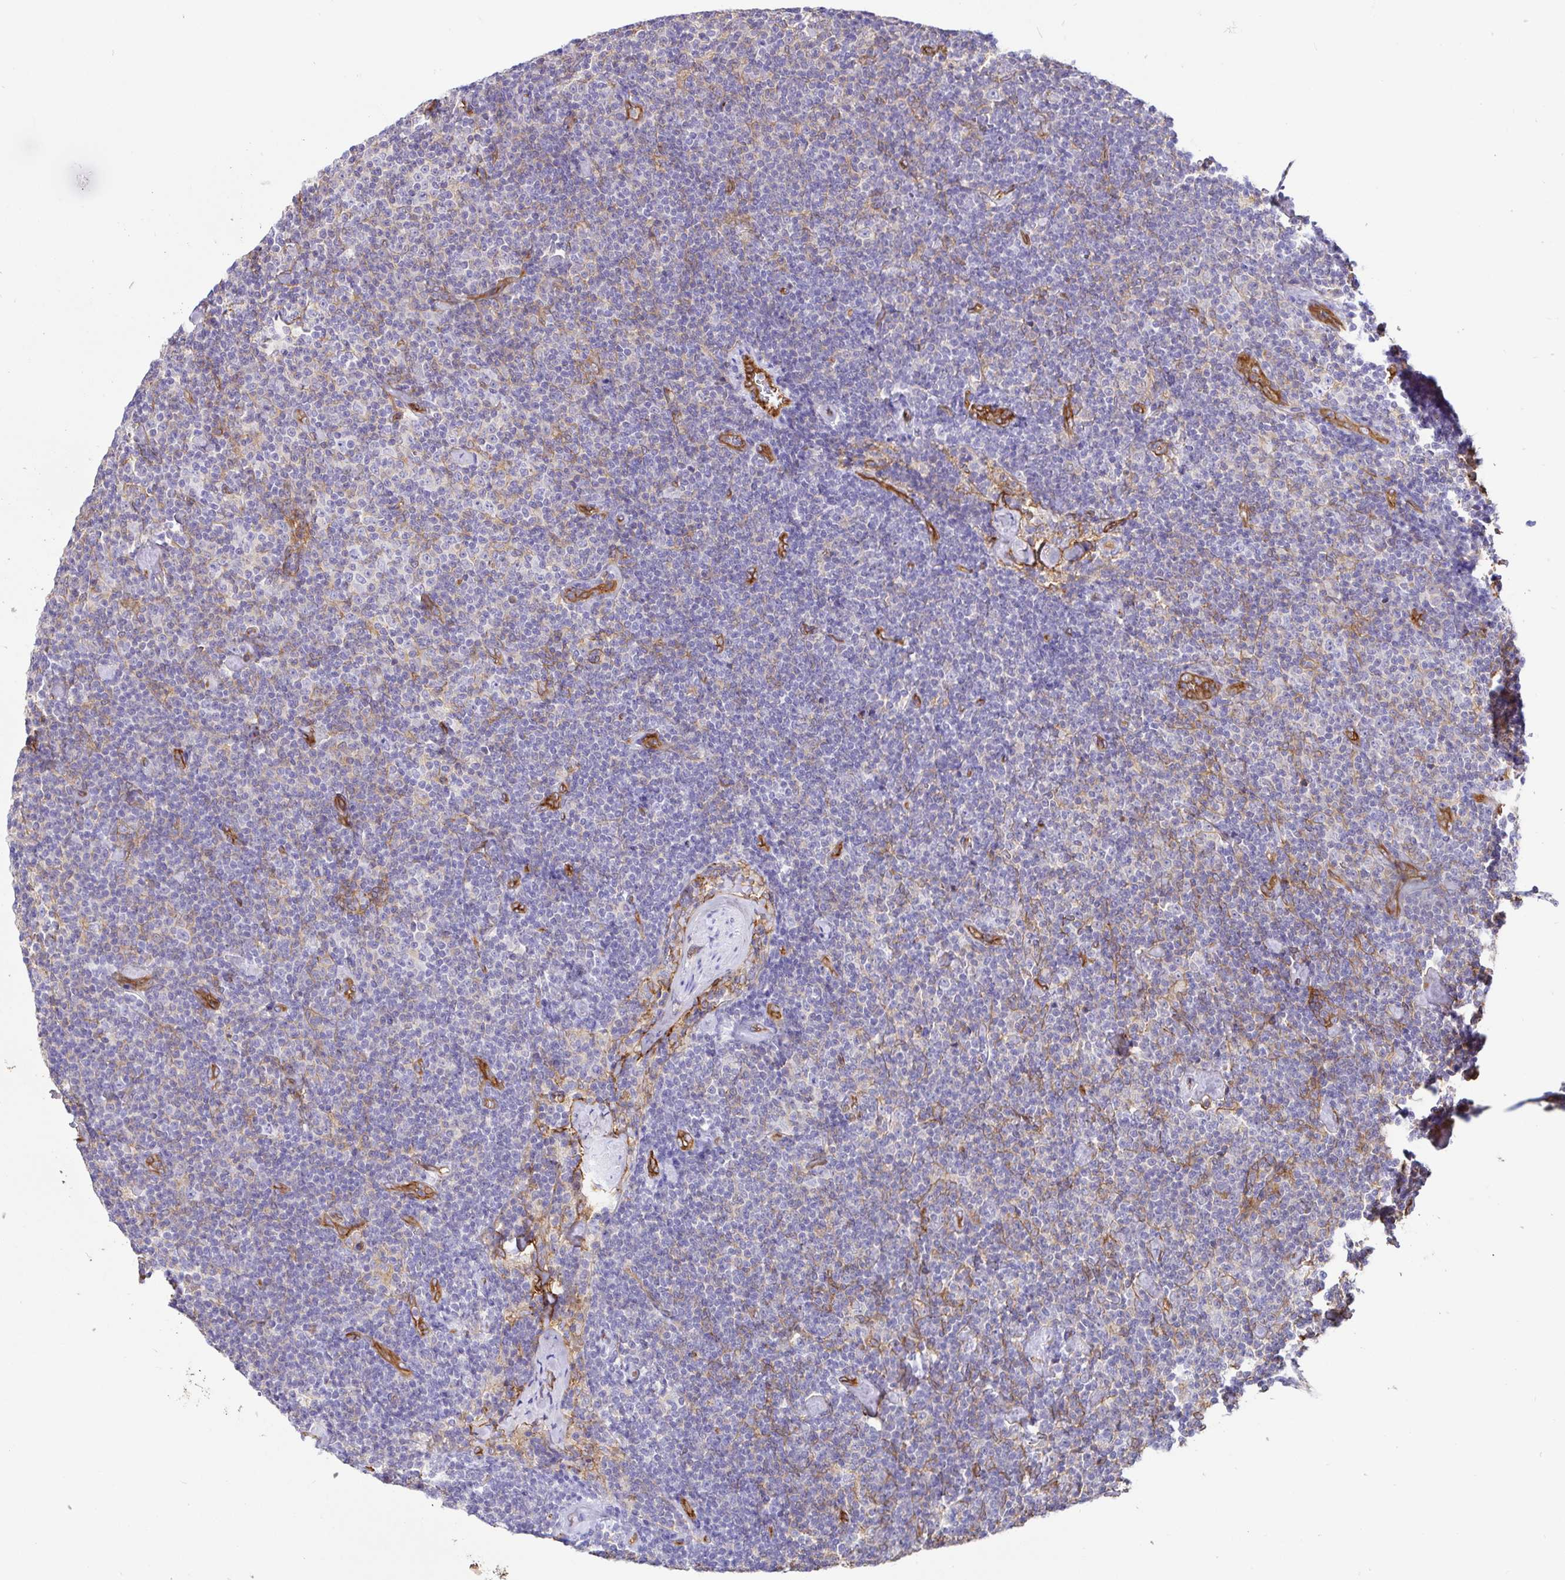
{"staining": {"intensity": "negative", "quantity": "none", "location": "none"}, "tissue": "lymphoma", "cell_type": "Tumor cells", "image_type": "cancer", "snomed": [{"axis": "morphology", "description": "Malignant lymphoma, non-Hodgkin's type, Low grade"}, {"axis": "topography", "description": "Lymph node"}], "caption": "The IHC histopathology image has no significant expression in tumor cells of lymphoma tissue.", "gene": "ANXA2", "patient": {"sex": "male", "age": 81}}